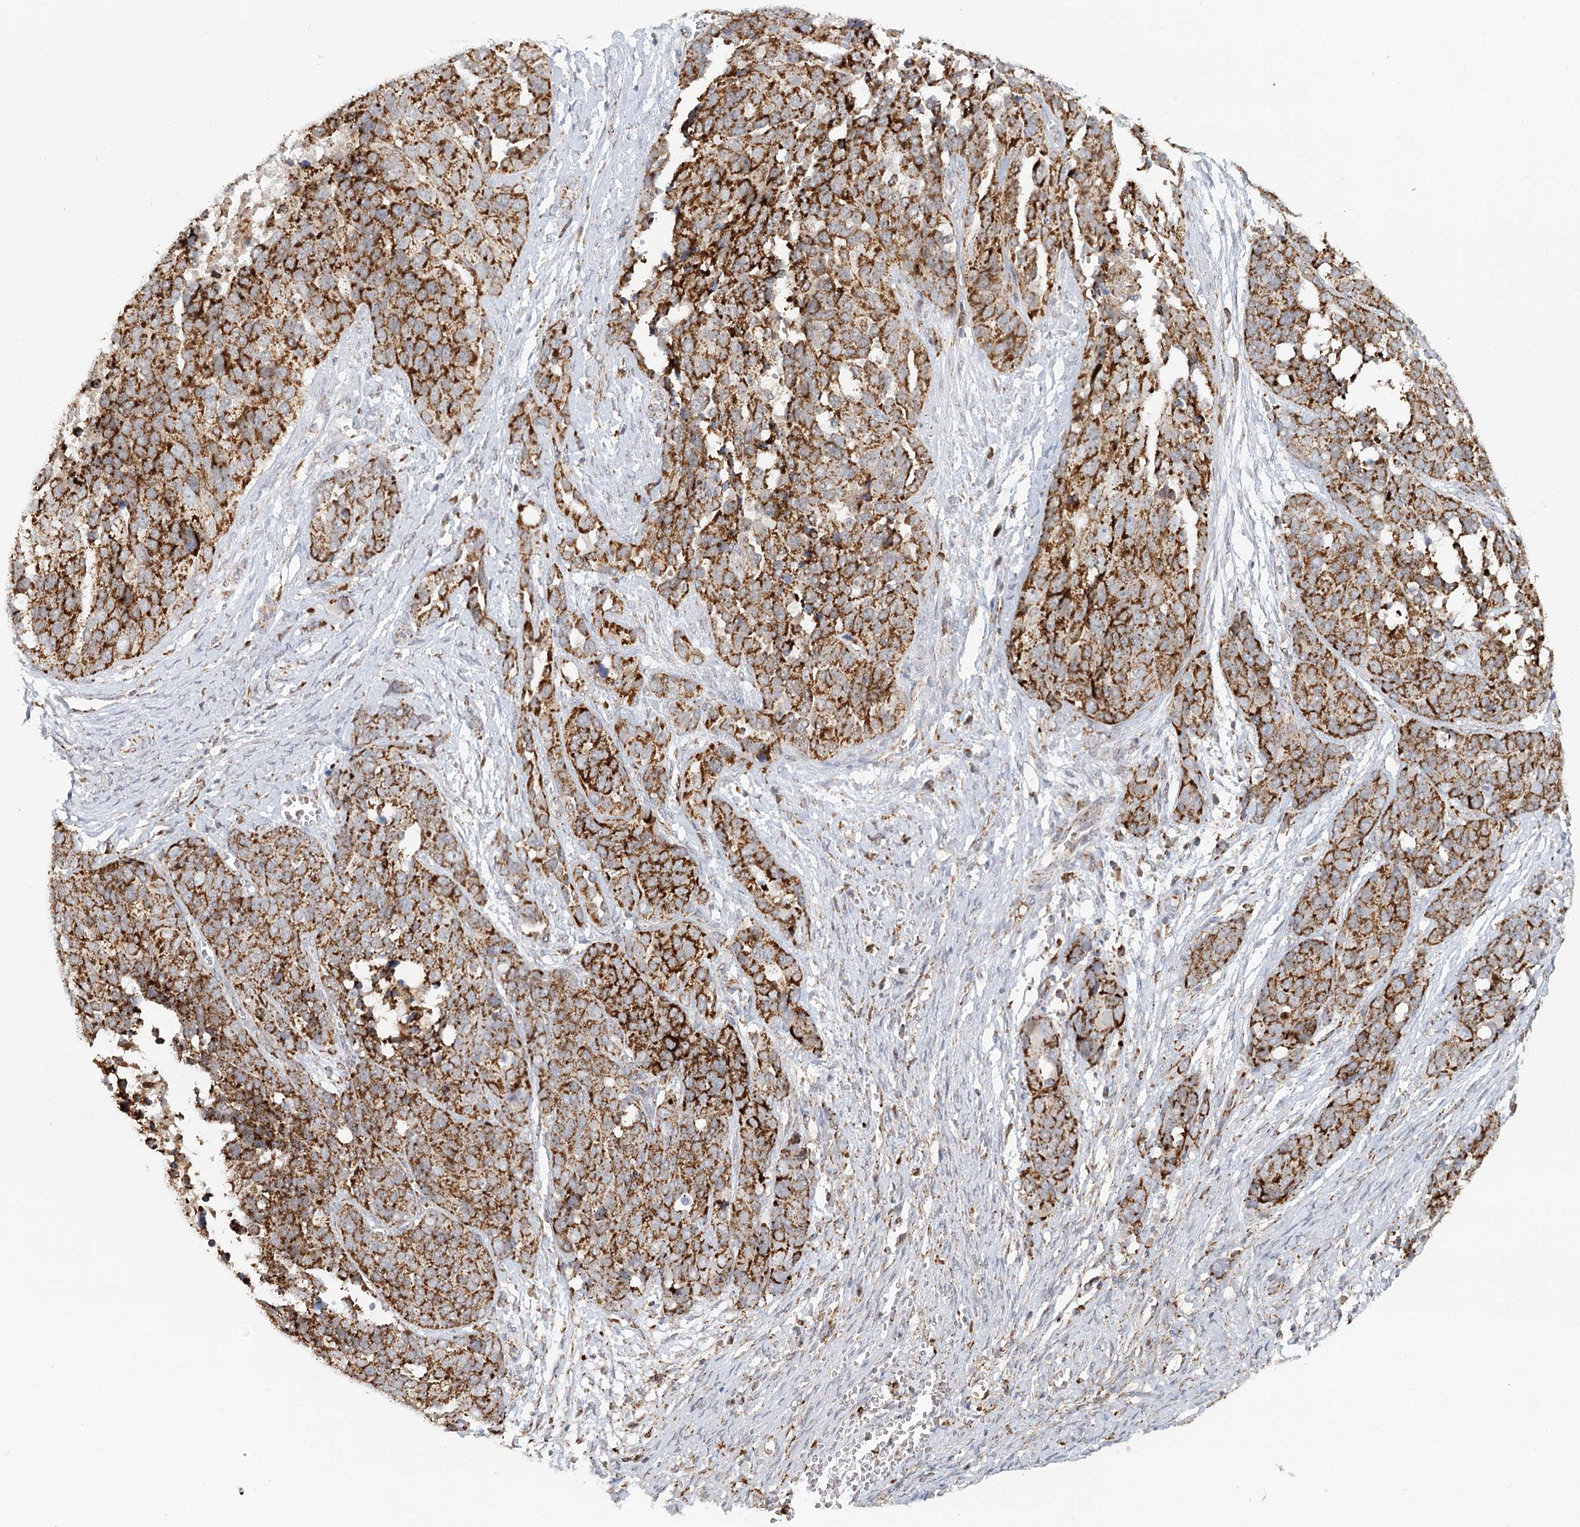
{"staining": {"intensity": "strong", "quantity": ">75%", "location": "cytoplasmic/membranous"}, "tissue": "ovarian cancer", "cell_type": "Tumor cells", "image_type": "cancer", "snomed": [{"axis": "morphology", "description": "Cystadenocarcinoma, serous, NOS"}, {"axis": "topography", "description": "Ovary"}], "caption": "A high-resolution photomicrograph shows immunohistochemistry staining of serous cystadenocarcinoma (ovarian), which displays strong cytoplasmic/membranous expression in about >75% of tumor cells. (DAB (3,3'-diaminobenzidine) IHC with brightfield microscopy, high magnification).", "gene": "TAS1R1", "patient": {"sex": "female", "age": 44}}